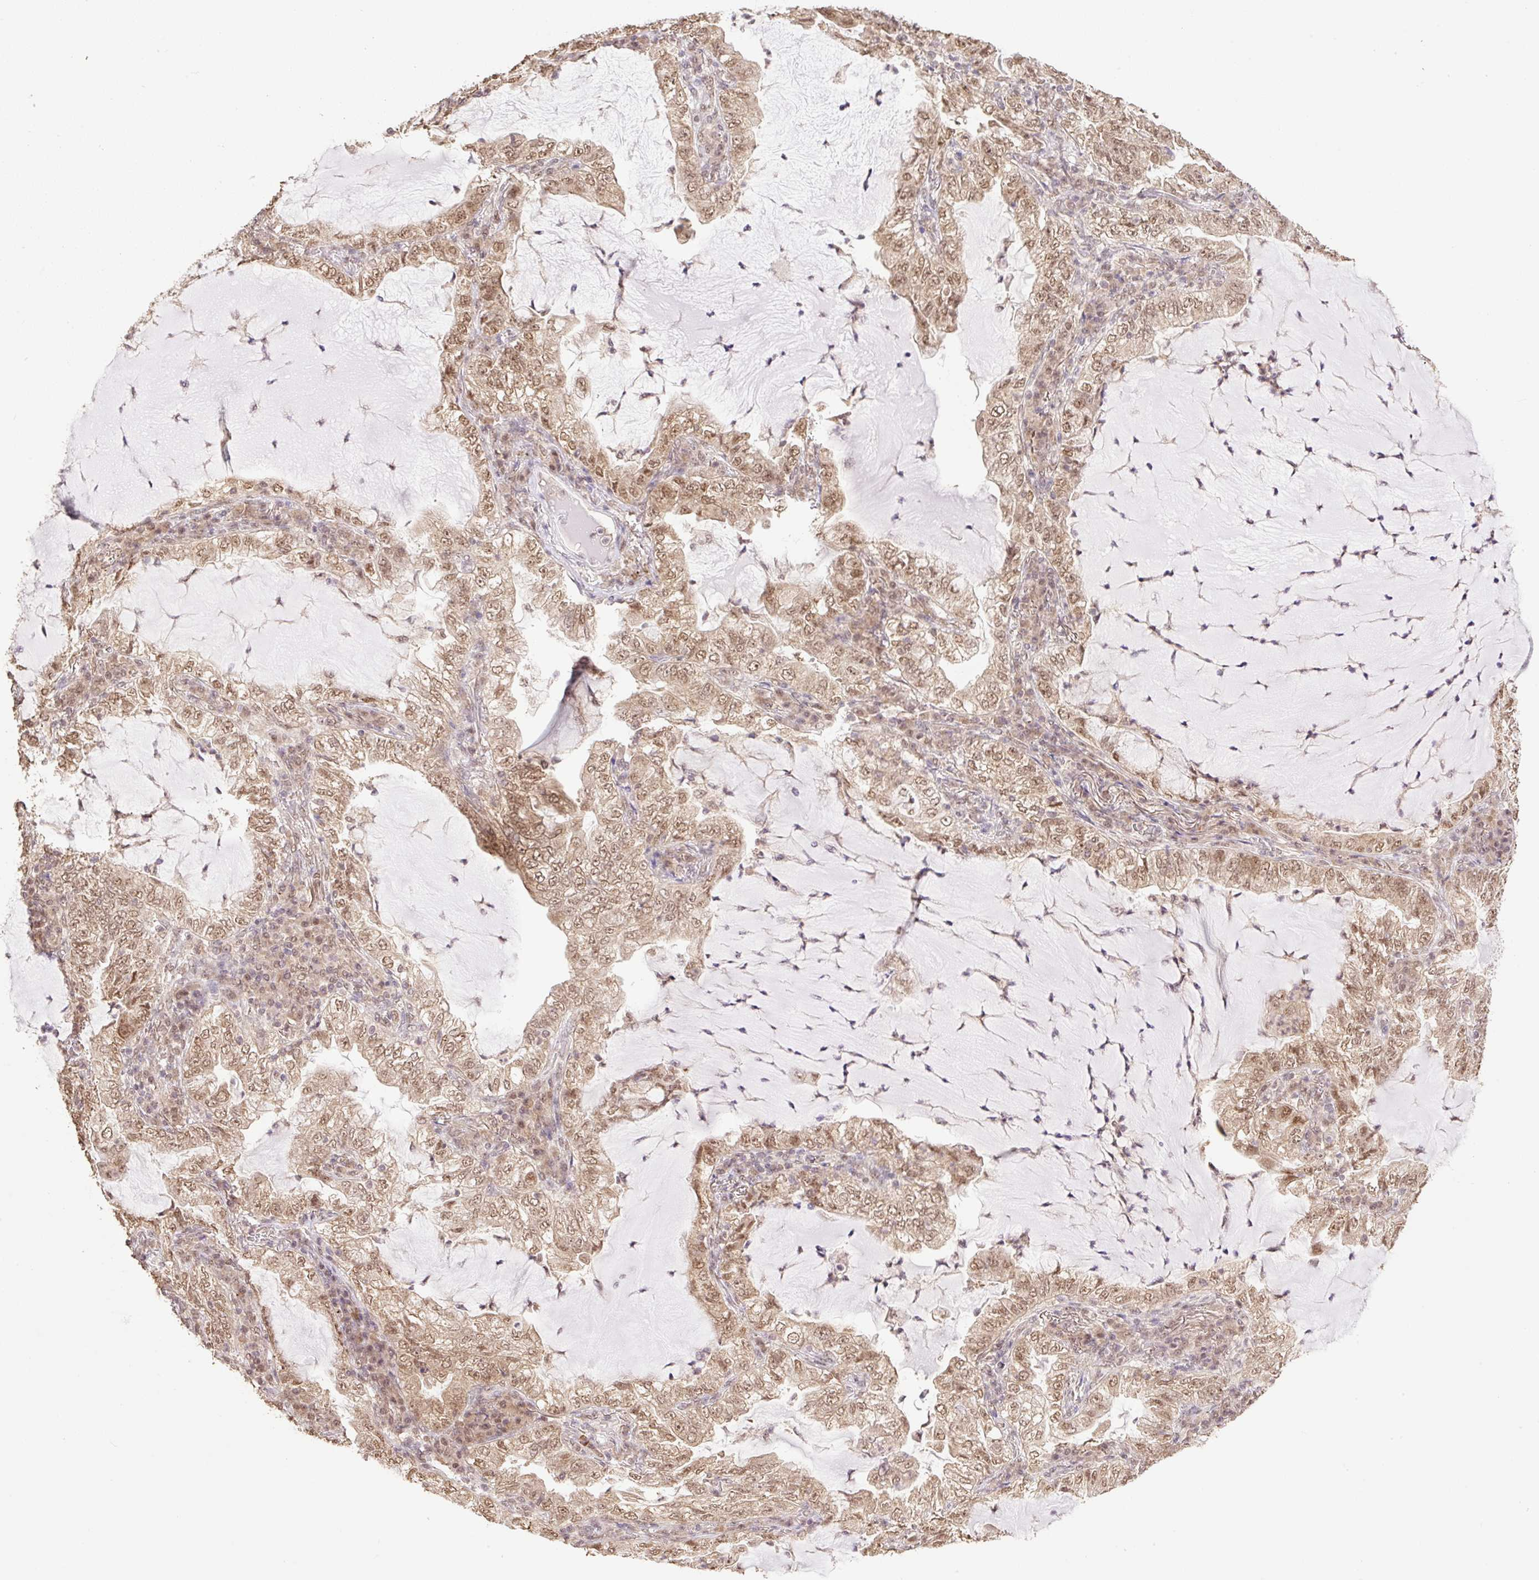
{"staining": {"intensity": "moderate", "quantity": ">75%", "location": "cytoplasmic/membranous,nuclear"}, "tissue": "lung cancer", "cell_type": "Tumor cells", "image_type": "cancer", "snomed": [{"axis": "morphology", "description": "Adenocarcinoma, NOS"}, {"axis": "topography", "description": "Lung"}], "caption": "Immunohistochemistry (DAB) staining of lung cancer (adenocarcinoma) shows moderate cytoplasmic/membranous and nuclear protein staining in approximately >75% of tumor cells. The protein of interest is shown in brown color, while the nuclei are stained blue.", "gene": "VPS25", "patient": {"sex": "female", "age": 73}}